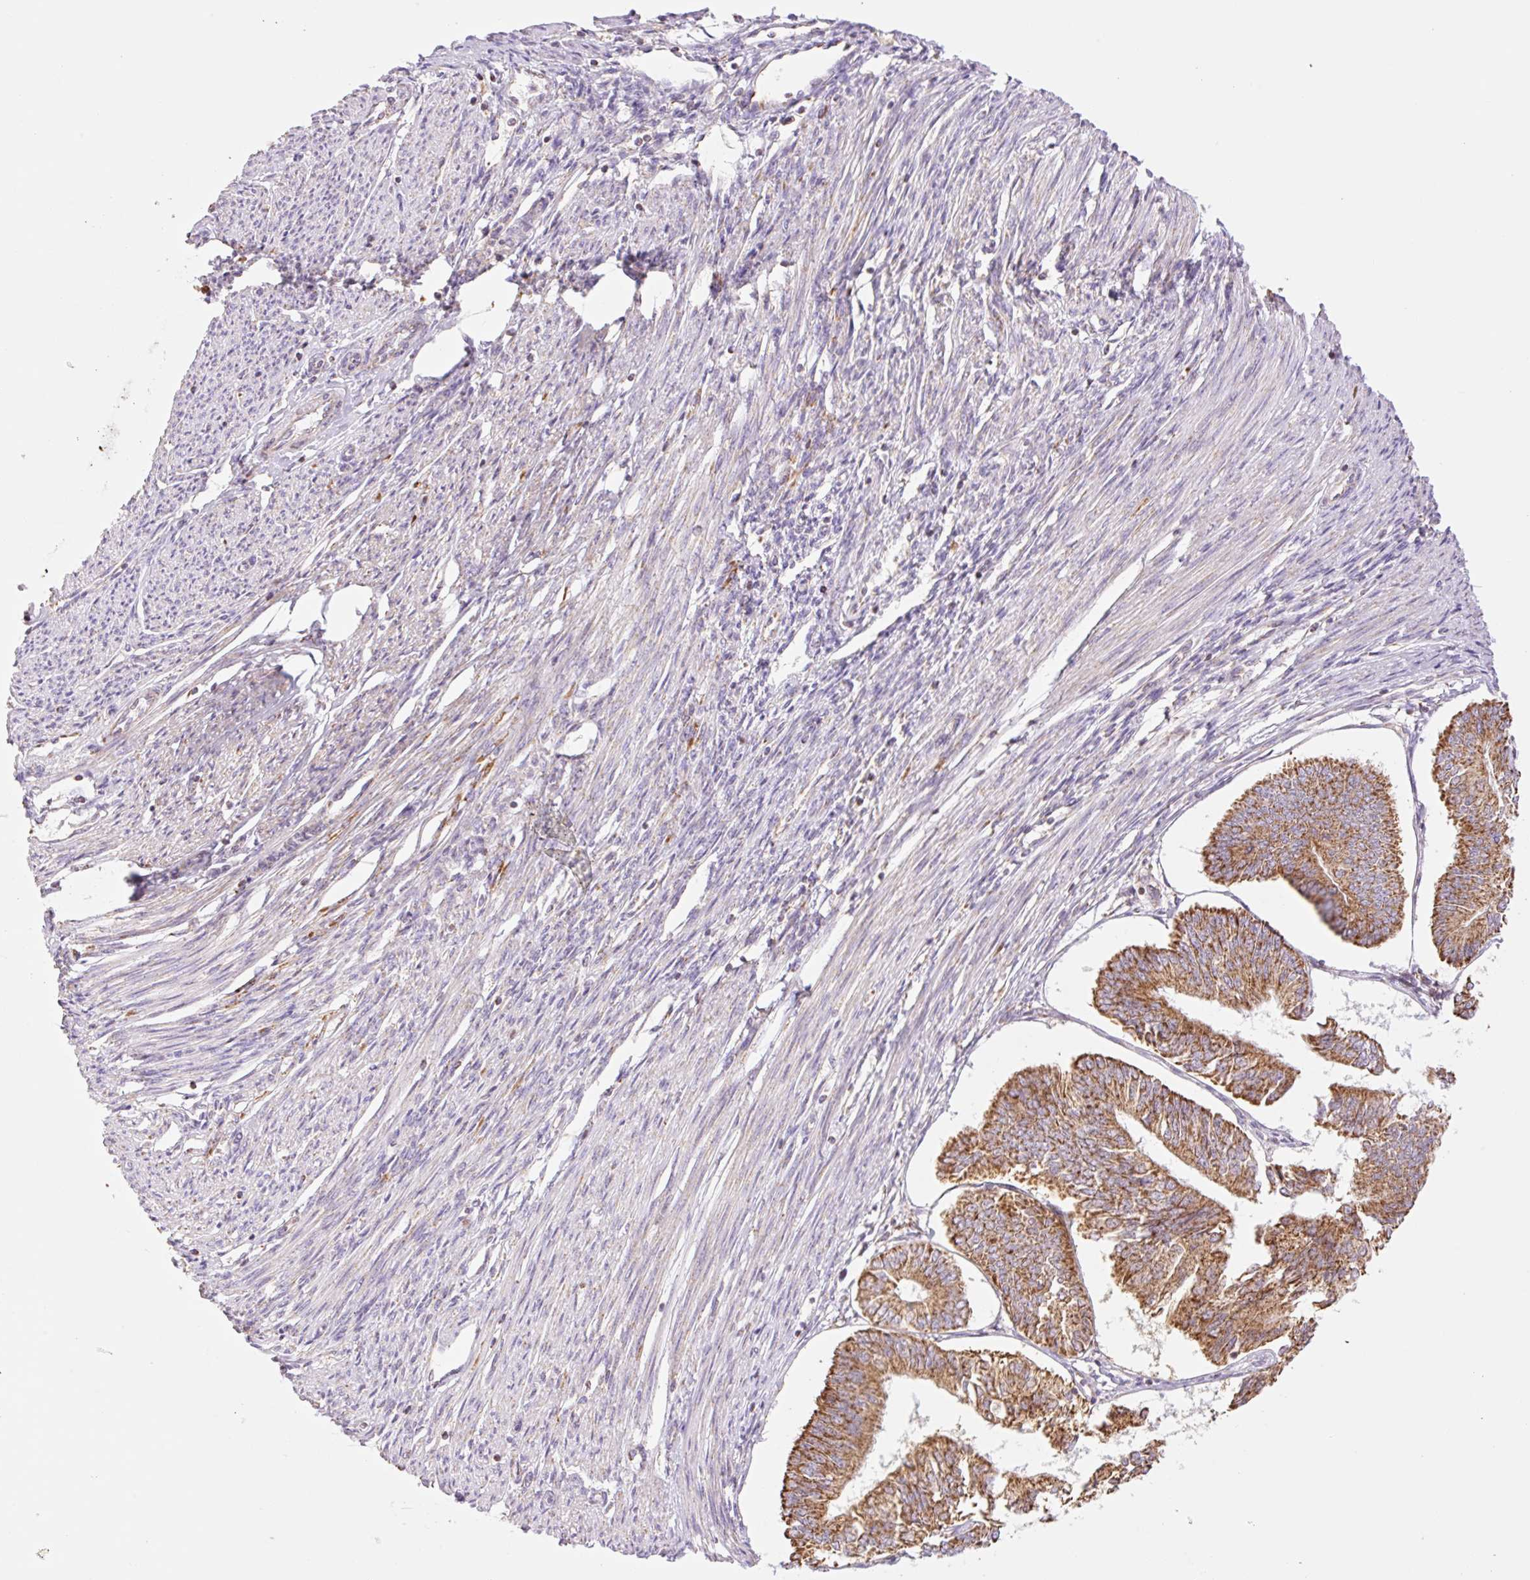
{"staining": {"intensity": "strong", "quantity": ">75%", "location": "cytoplasmic/membranous"}, "tissue": "endometrial cancer", "cell_type": "Tumor cells", "image_type": "cancer", "snomed": [{"axis": "morphology", "description": "Adenocarcinoma, NOS"}, {"axis": "topography", "description": "Endometrium"}], "caption": "High-magnification brightfield microscopy of endometrial adenocarcinoma stained with DAB (brown) and counterstained with hematoxylin (blue). tumor cells exhibit strong cytoplasmic/membranous expression is seen in approximately>75% of cells.", "gene": "GOSR2", "patient": {"sex": "female", "age": 58}}